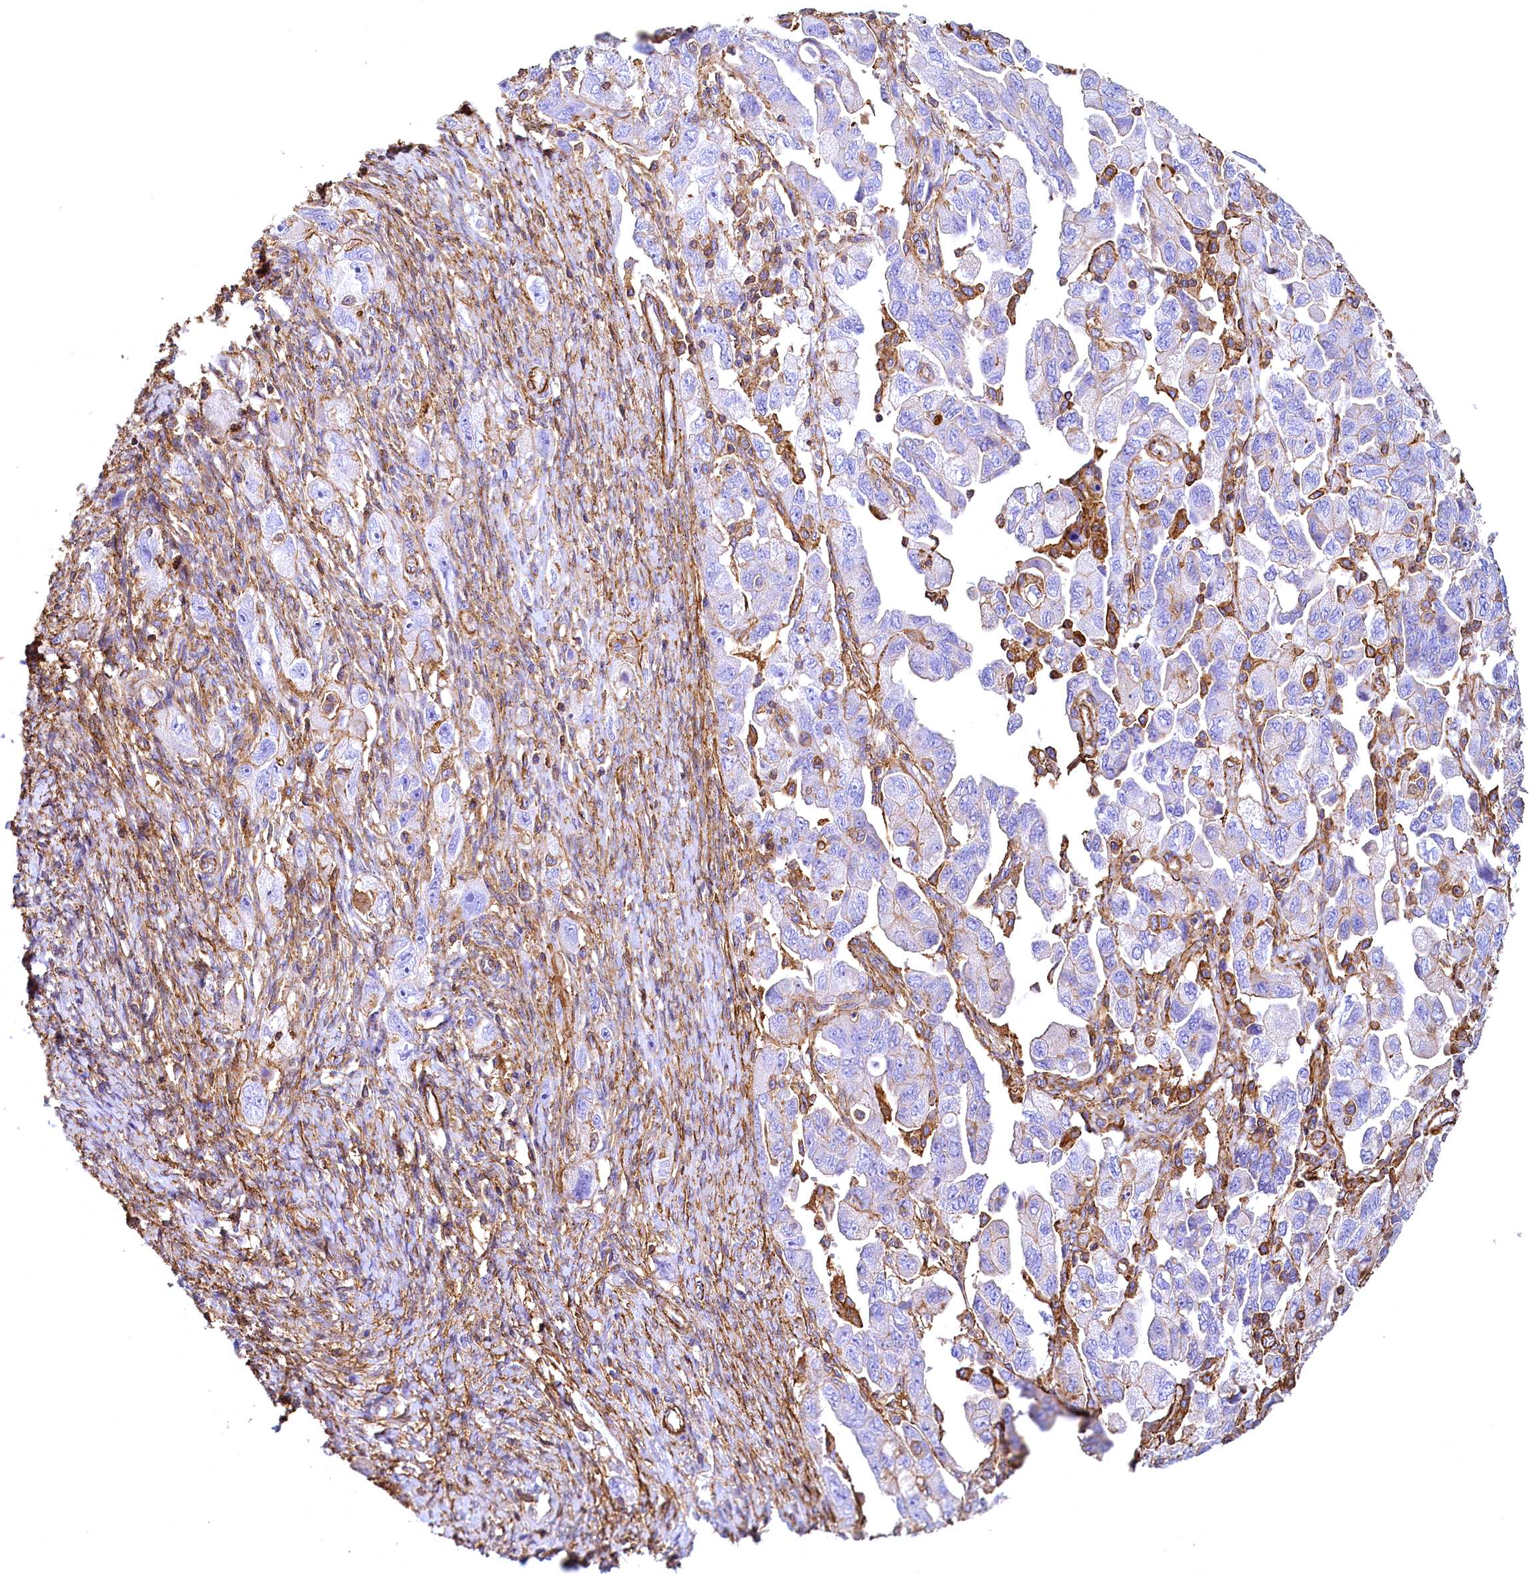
{"staining": {"intensity": "negative", "quantity": "none", "location": "none"}, "tissue": "ovarian cancer", "cell_type": "Tumor cells", "image_type": "cancer", "snomed": [{"axis": "morphology", "description": "Carcinoma, NOS"}, {"axis": "morphology", "description": "Cystadenocarcinoma, serous, NOS"}, {"axis": "topography", "description": "Ovary"}], "caption": "Immunohistochemical staining of human ovarian cancer (serous cystadenocarcinoma) reveals no significant expression in tumor cells.", "gene": "THBS1", "patient": {"sex": "female", "age": 69}}